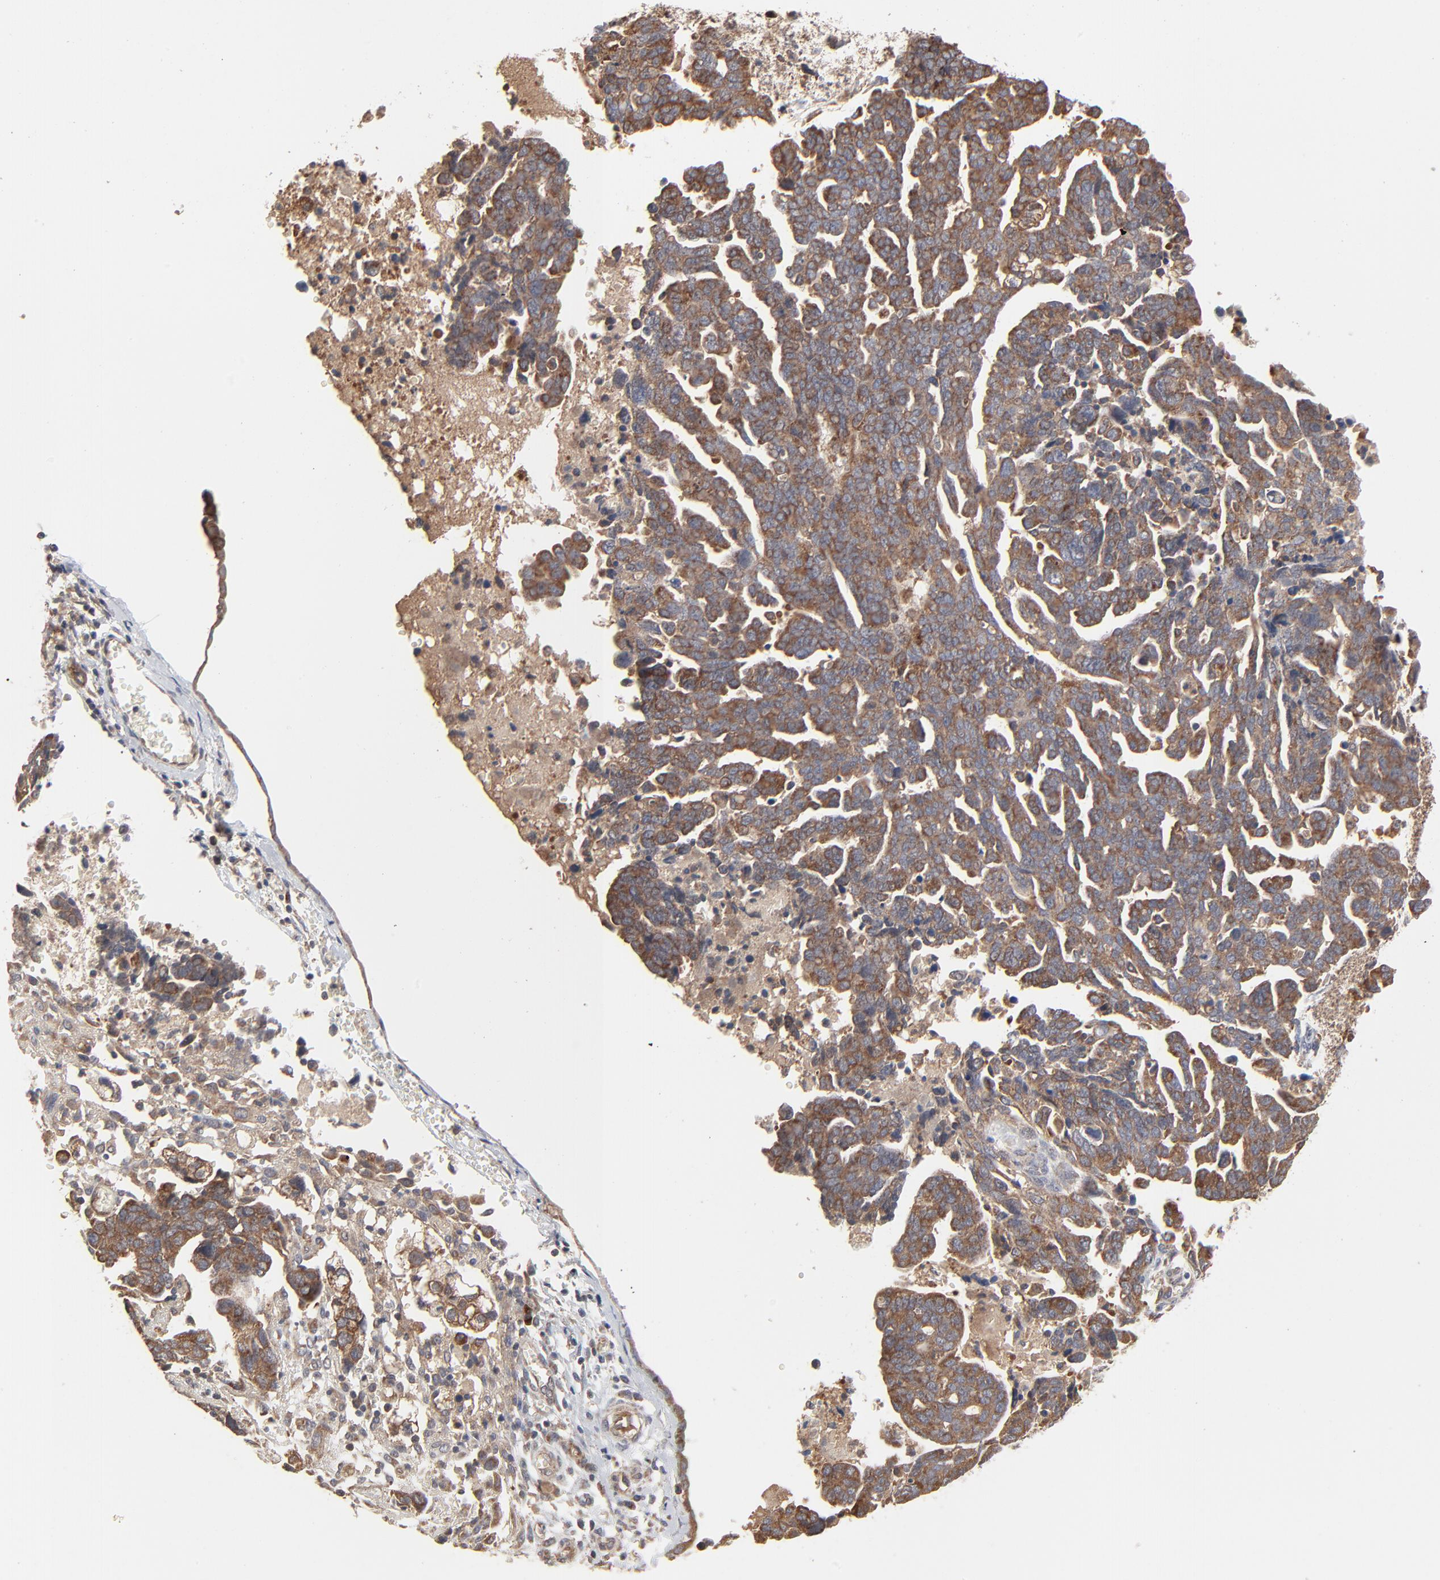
{"staining": {"intensity": "moderate", "quantity": ">75%", "location": "cytoplasmic/membranous"}, "tissue": "ovarian cancer", "cell_type": "Tumor cells", "image_type": "cancer", "snomed": [{"axis": "morphology", "description": "Normal tissue, NOS"}, {"axis": "morphology", "description": "Cystadenocarcinoma, serous, NOS"}, {"axis": "topography", "description": "Fallopian tube"}, {"axis": "topography", "description": "Ovary"}], "caption": "High-magnification brightfield microscopy of ovarian serous cystadenocarcinoma stained with DAB (brown) and counterstained with hematoxylin (blue). tumor cells exhibit moderate cytoplasmic/membranous expression is appreciated in about>75% of cells.", "gene": "ABLIM3", "patient": {"sex": "female", "age": 56}}